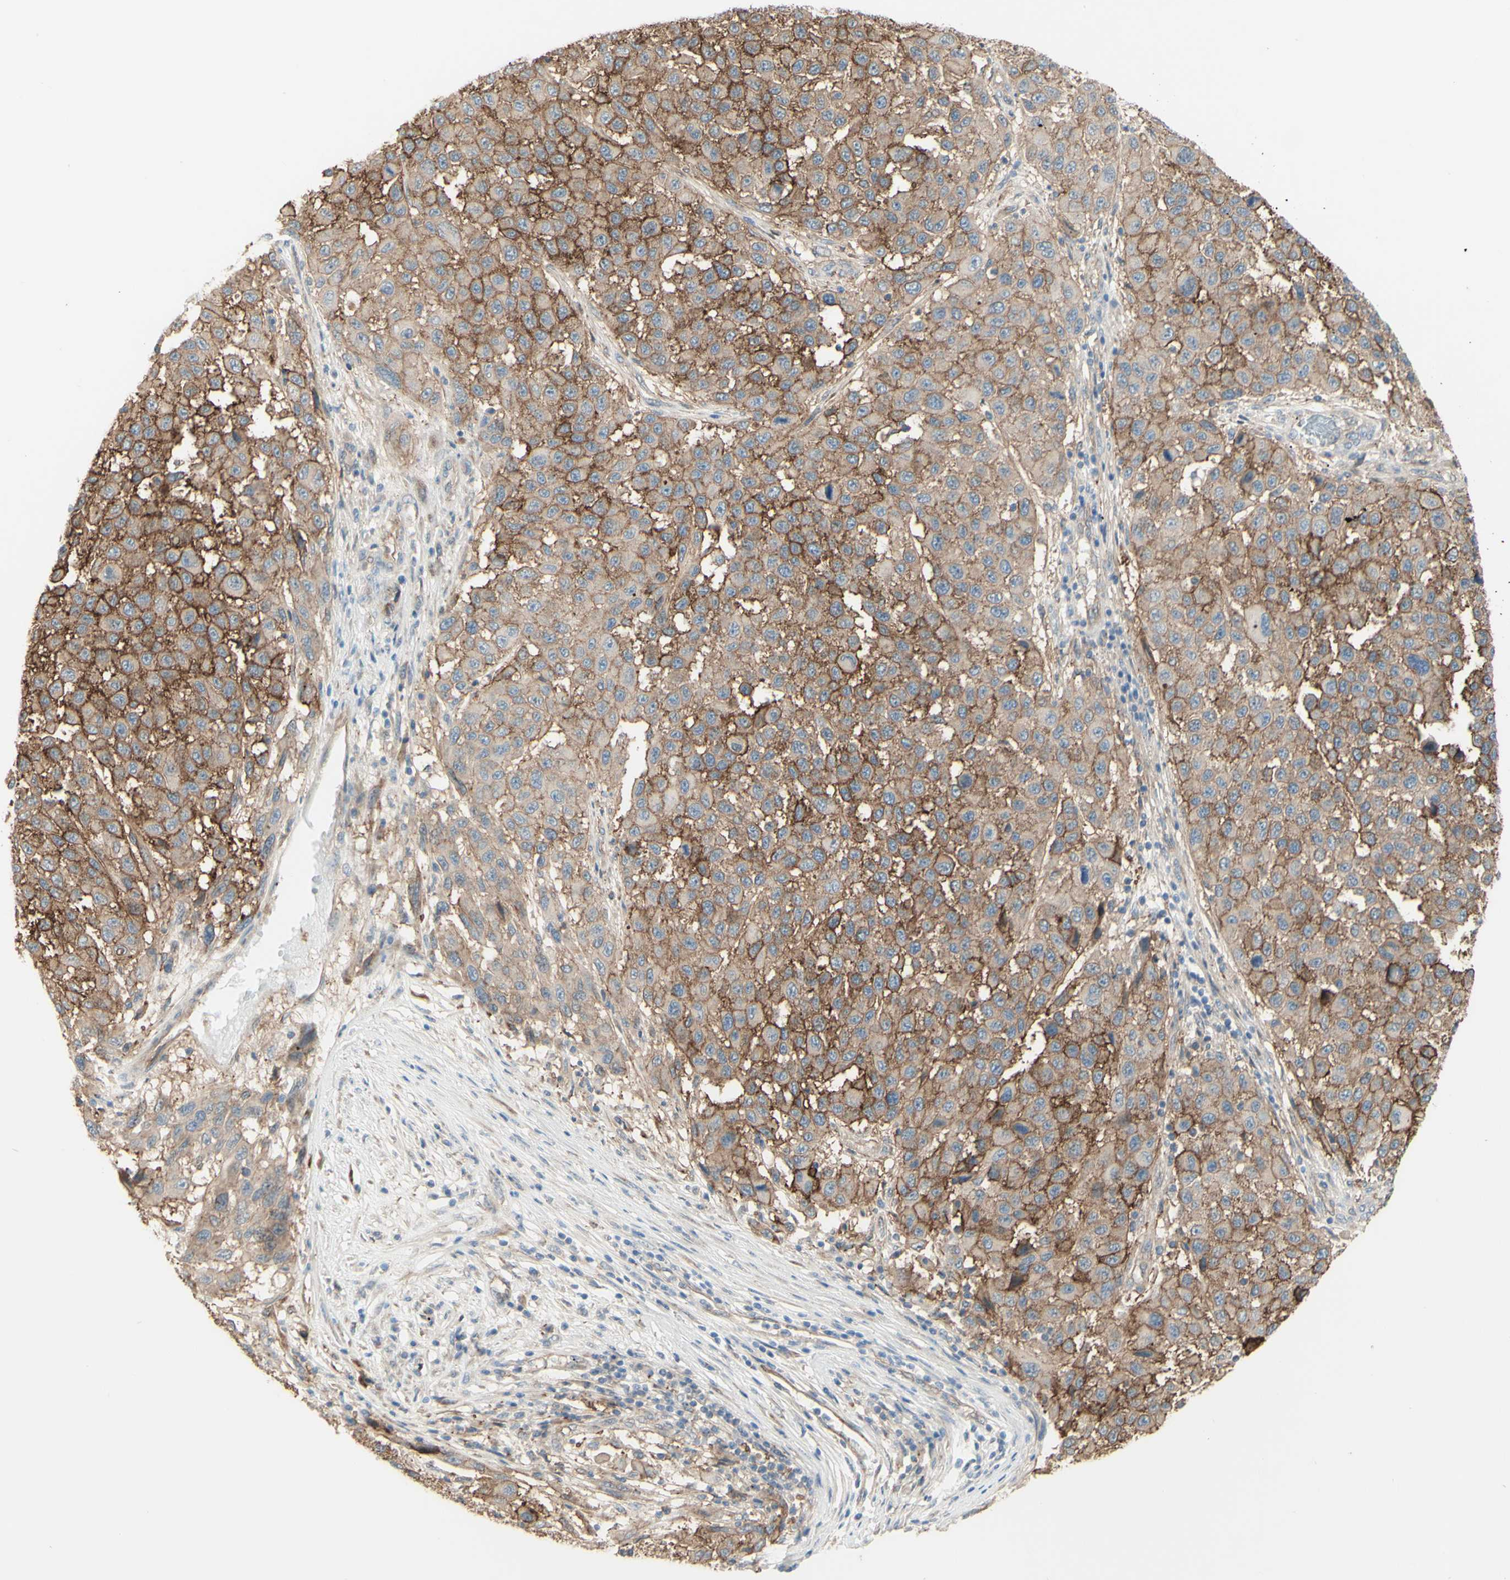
{"staining": {"intensity": "moderate", "quantity": ">75%", "location": "cytoplasmic/membranous"}, "tissue": "melanoma", "cell_type": "Tumor cells", "image_type": "cancer", "snomed": [{"axis": "morphology", "description": "Malignant melanoma, Metastatic site"}, {"axis": "topography", "description": "Lymph node"}], "caption": "This is a histology image of immunohistochemistry staining of malignant melanoma (metastatic site), which shows moderate expression in the cytoplasmic/membranous of tumor cells.", "gene": "RNF149", "patient": {"sex": "male", "age": 61}}